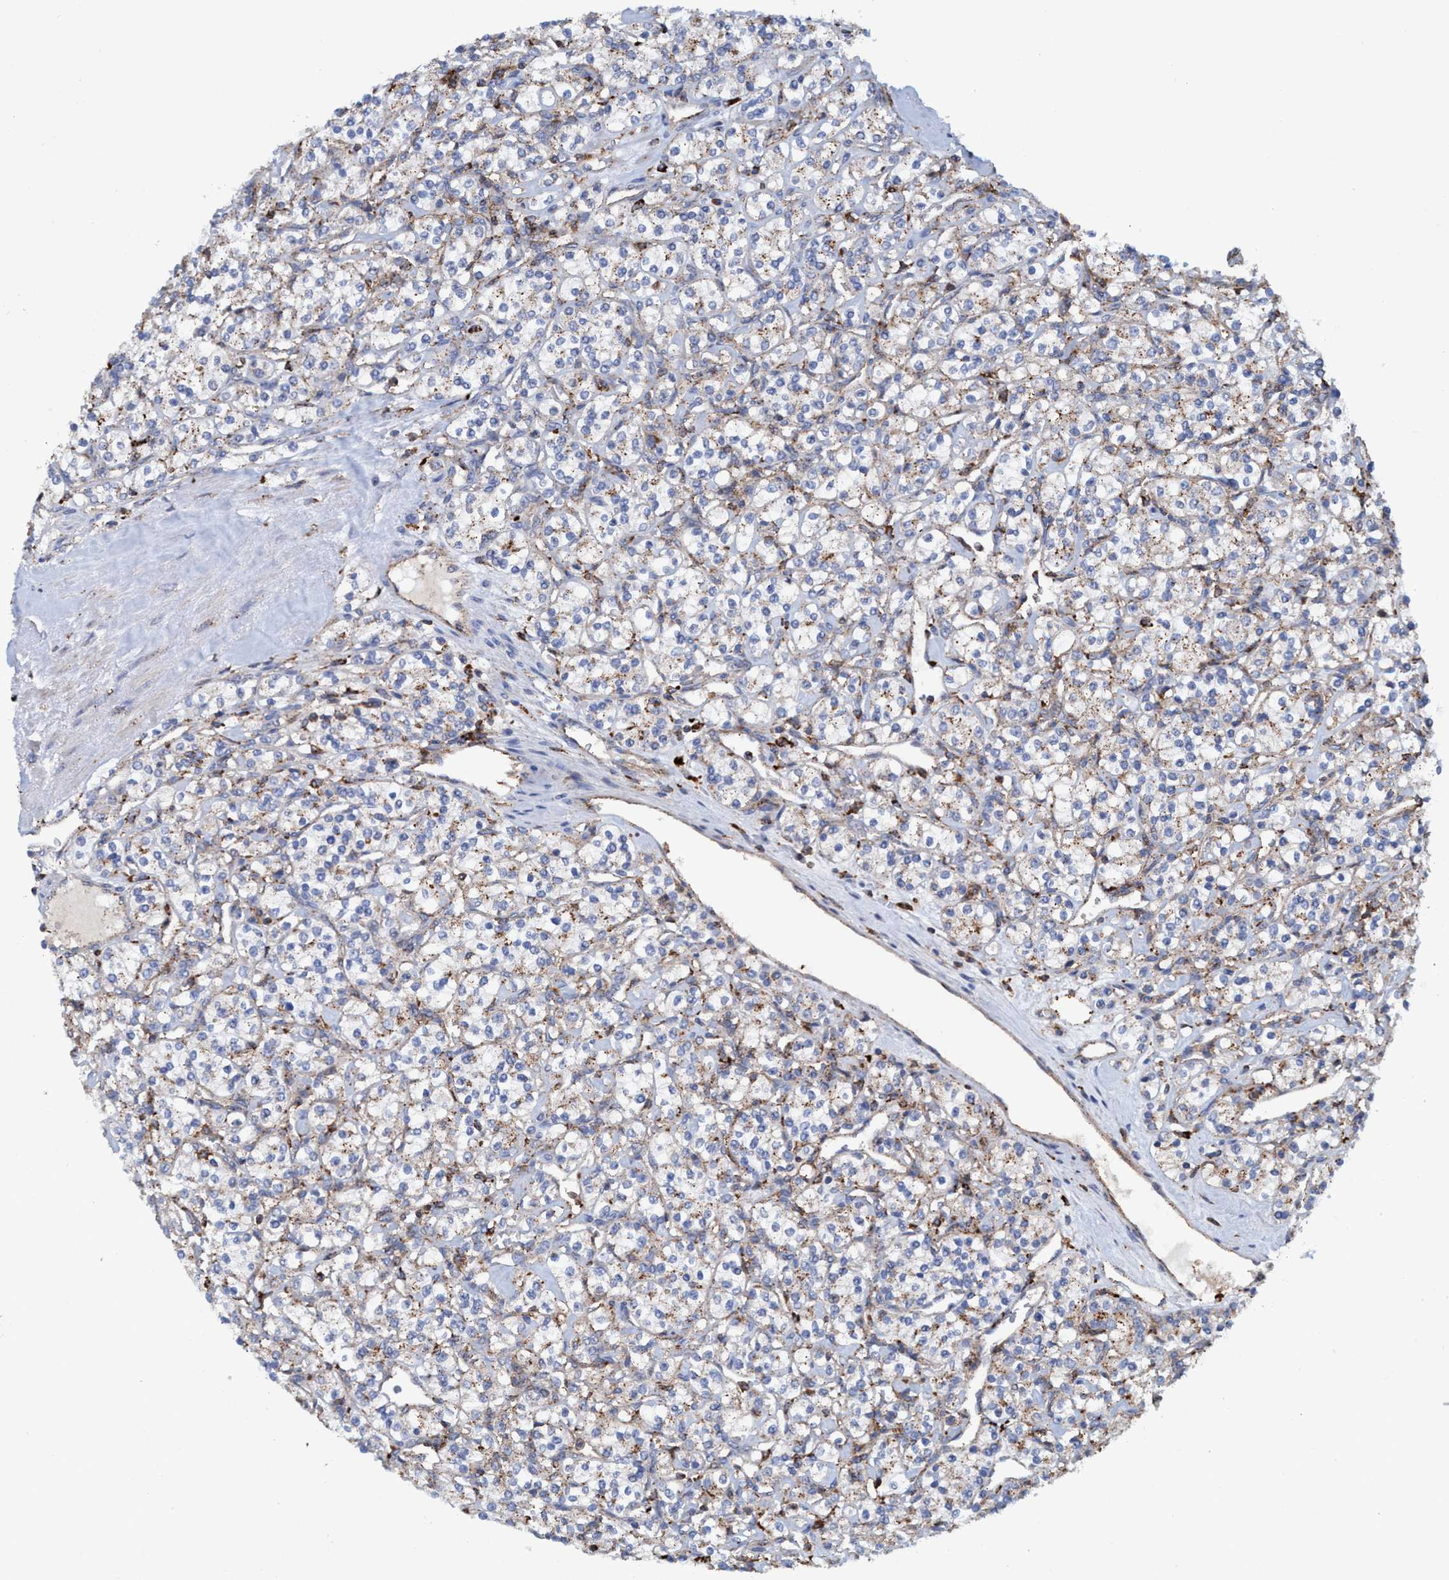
{"staining": {"intensity": "moderate", "quantity": "25%-75%", "location": "cytoplasmic/membranous"}, "tissue": "renal cancer", "cell_type": "Tumor cells", "image_type": "cancer", "snomed": [{"axis": "morphology", "description": "Adenocarcinoma, NOS"}, {"axis": "topography", "description": "Kidney"}], "caption": "Protein staining shows moderate cytoplasmic/membranous expression in approximately 25%-75% of tumor cells in adenocarcinoma (renal).", "gene": "TRIM65", "patient": {"sex": "male", "age": 77}}